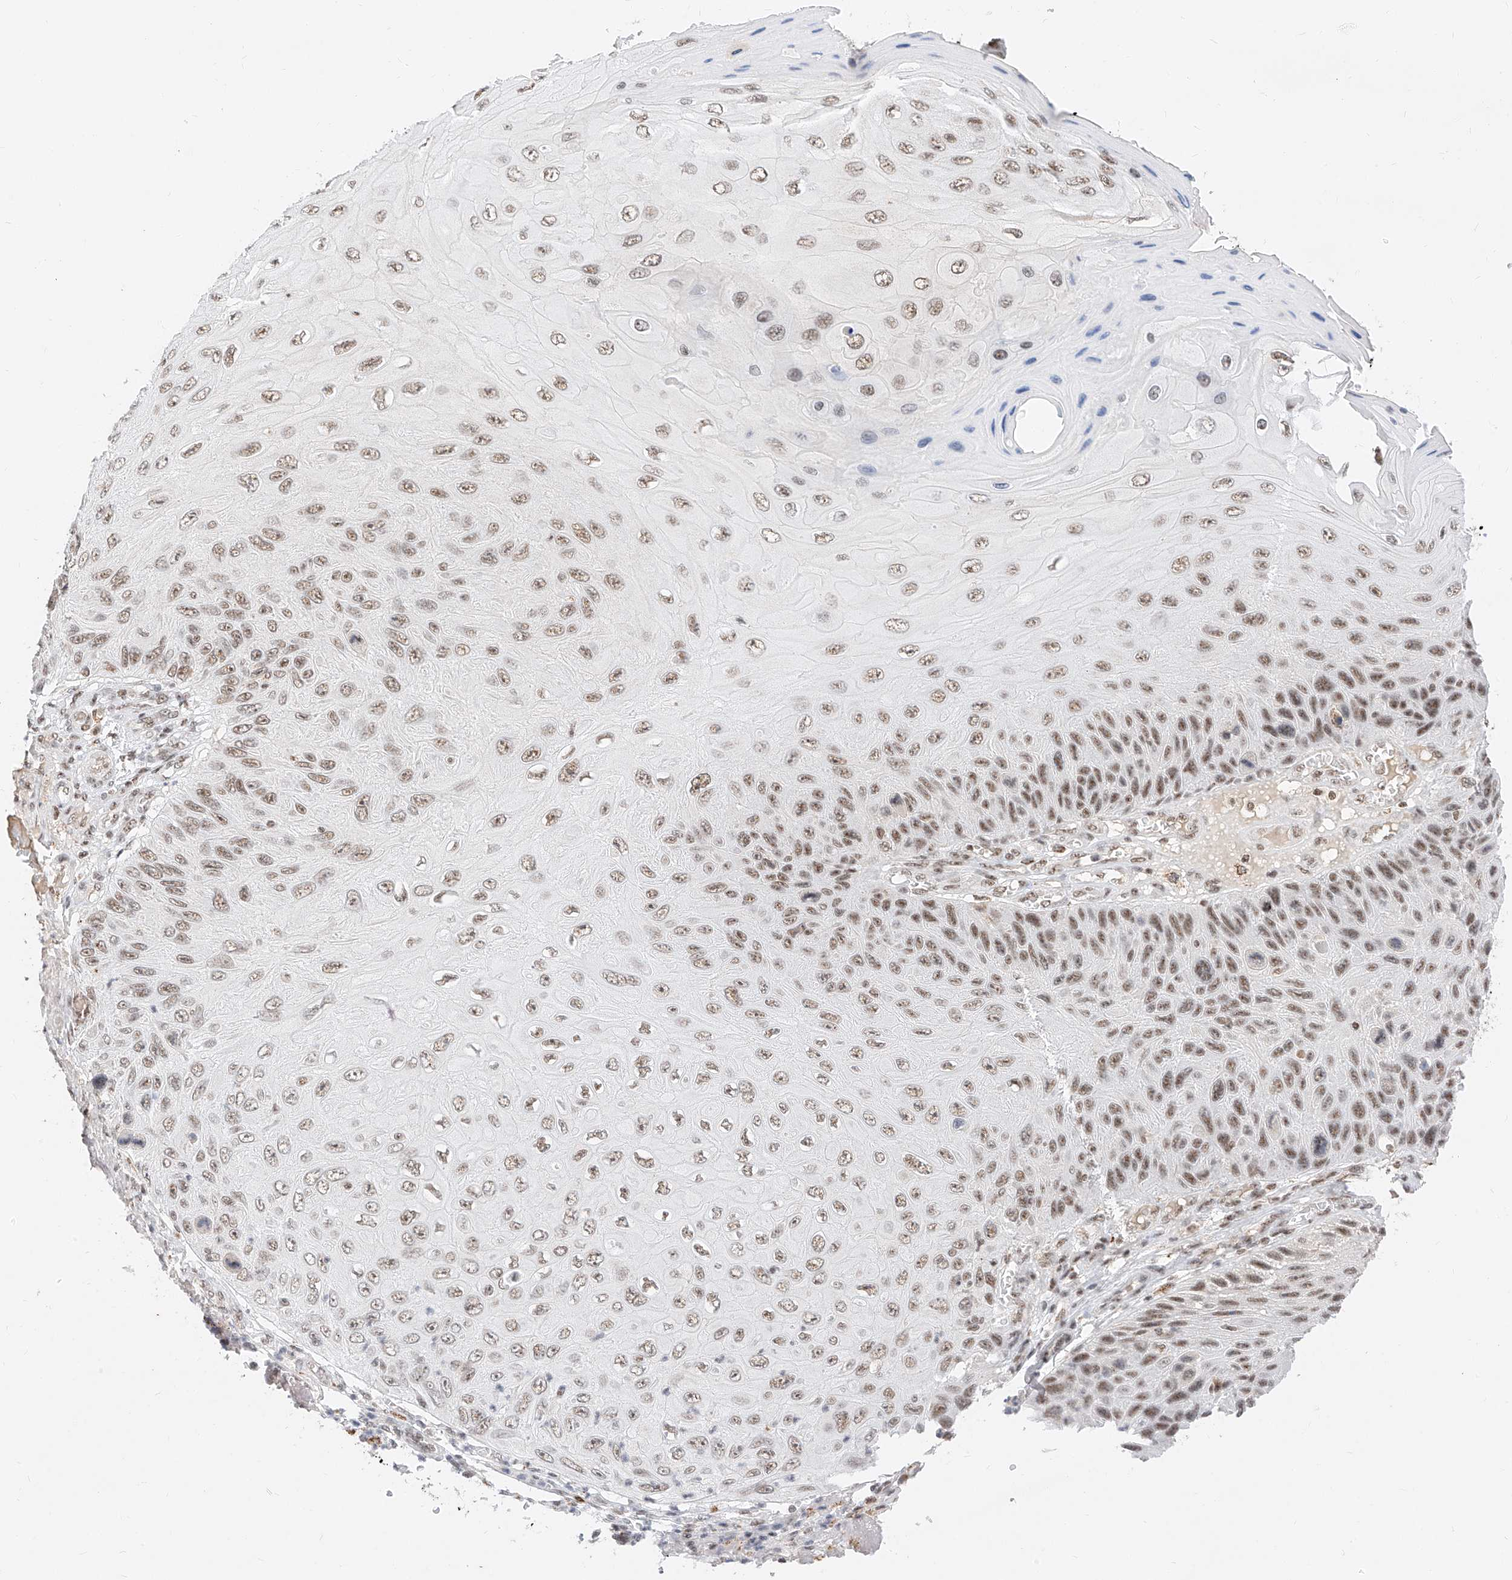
{"staining": {"intensity": "moderate", "quantity": ">75%", "location": "nuclear"}, "tissue": "skin cancer", "cell_type": "Tumor cells", "image_type": "cancer", "snomed": [{"axis": "morphology", "description": "Squamous cell carcinoma, NOS"}, {"axis": "topography", "description": "Skin"}], "caption": "Moderate nuclear staining is identified in approximately >75% of tumor cells in skin cancer (squamous cell carcinoma). The protein is shown in brown color, while the nuclei are stained blue.", "gene": "NRF1", "patient": {"sex": "female", "age": 88}}